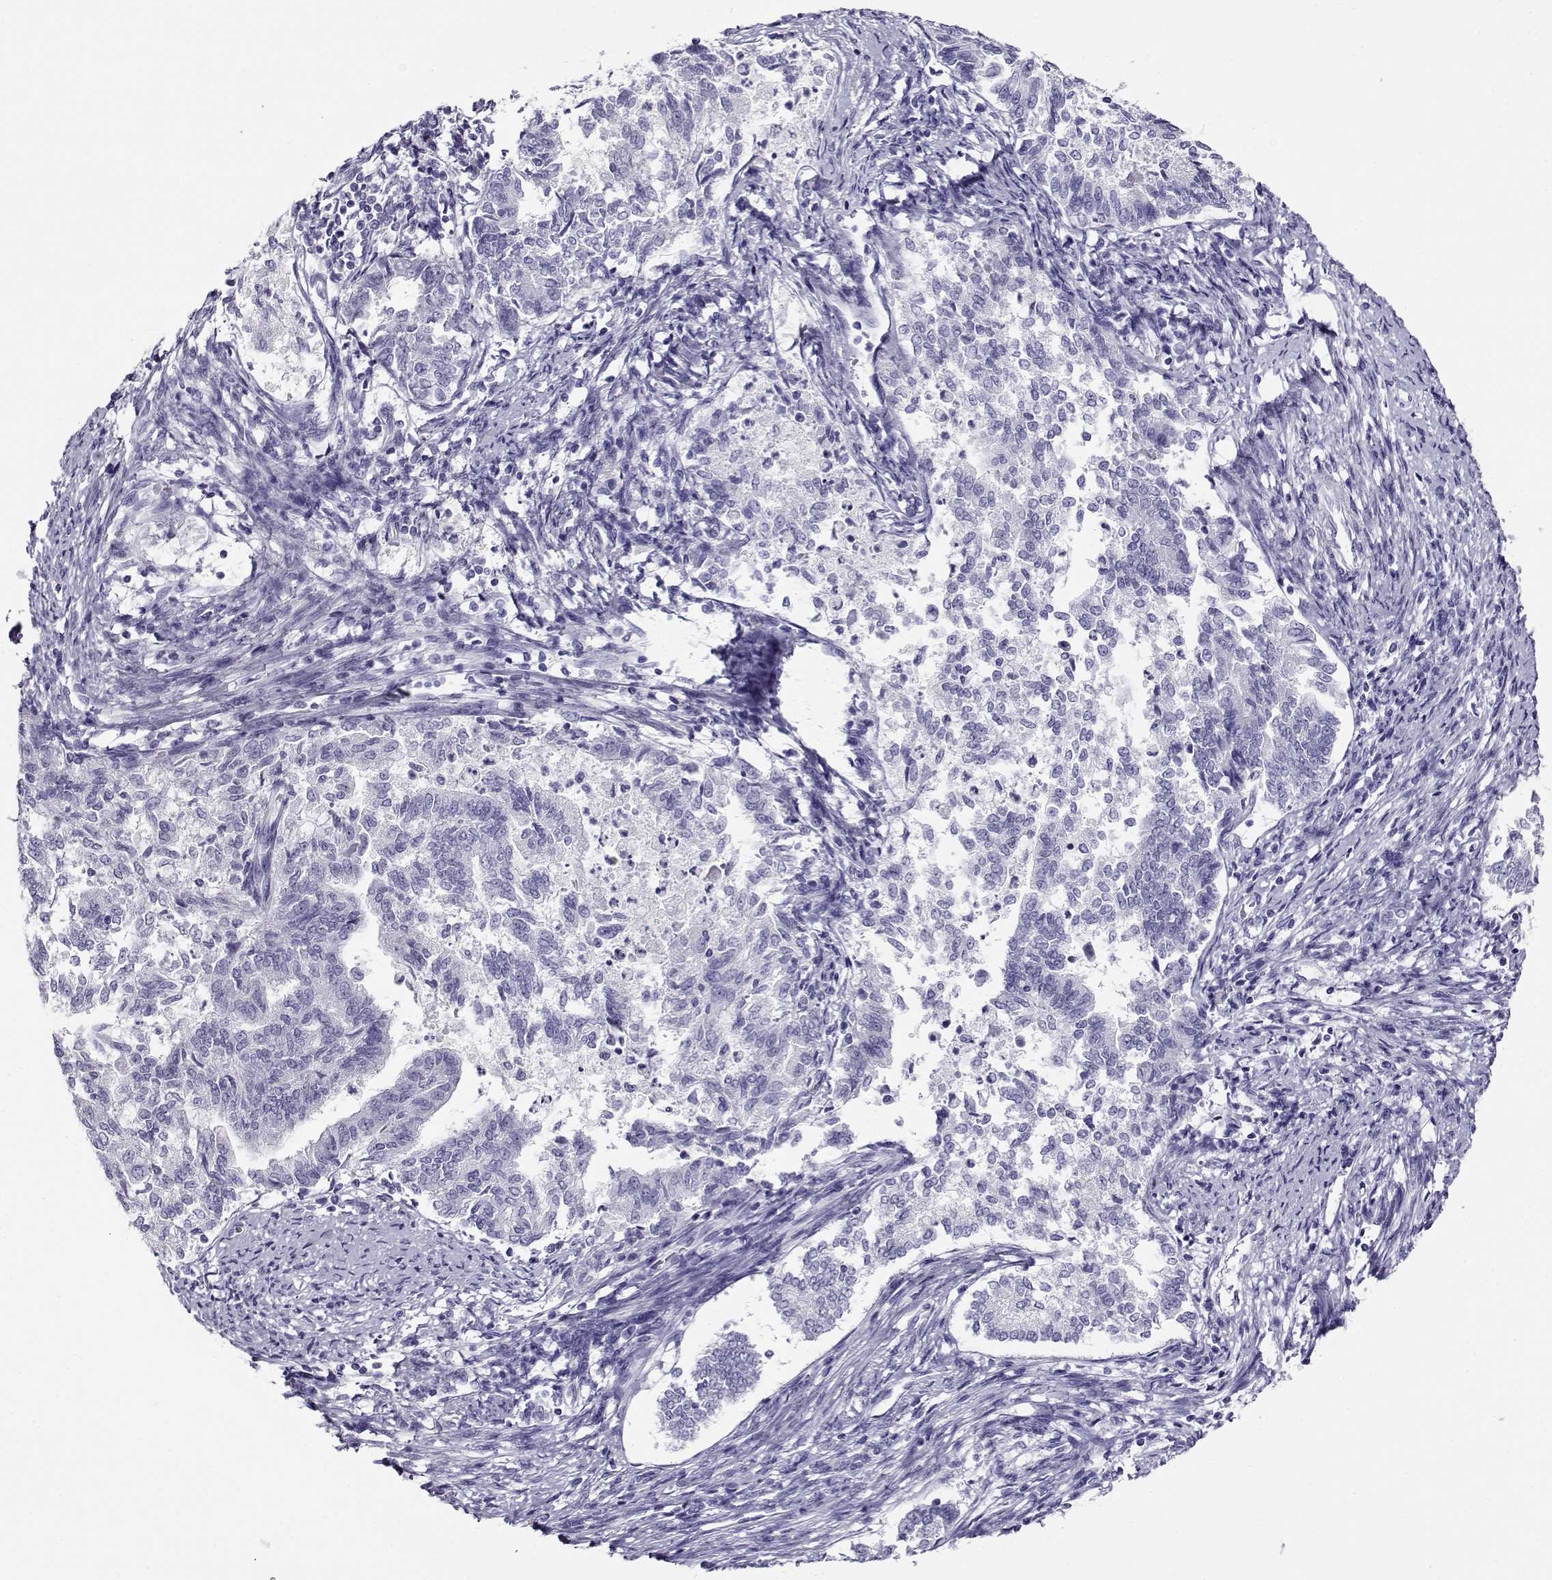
{"staining": {"intensity": "negative", "quantity": "none", "location": "none"}, "tissue": "endometrial cancer", "cell_type": "Tumor cells", "image_type": "cancer", "snomed": [{"axis": "morphology", "description": "Adenocarcinoma, NOS"}, {"axis": "topography", "description": "Endometrium"}], "caption": "This is an immunohistochemistry micrograph of endometrial cancer. There is no expression in tumor cells.", "gene": "CABS1", "patient": {"sex": "female", "age": 65}}